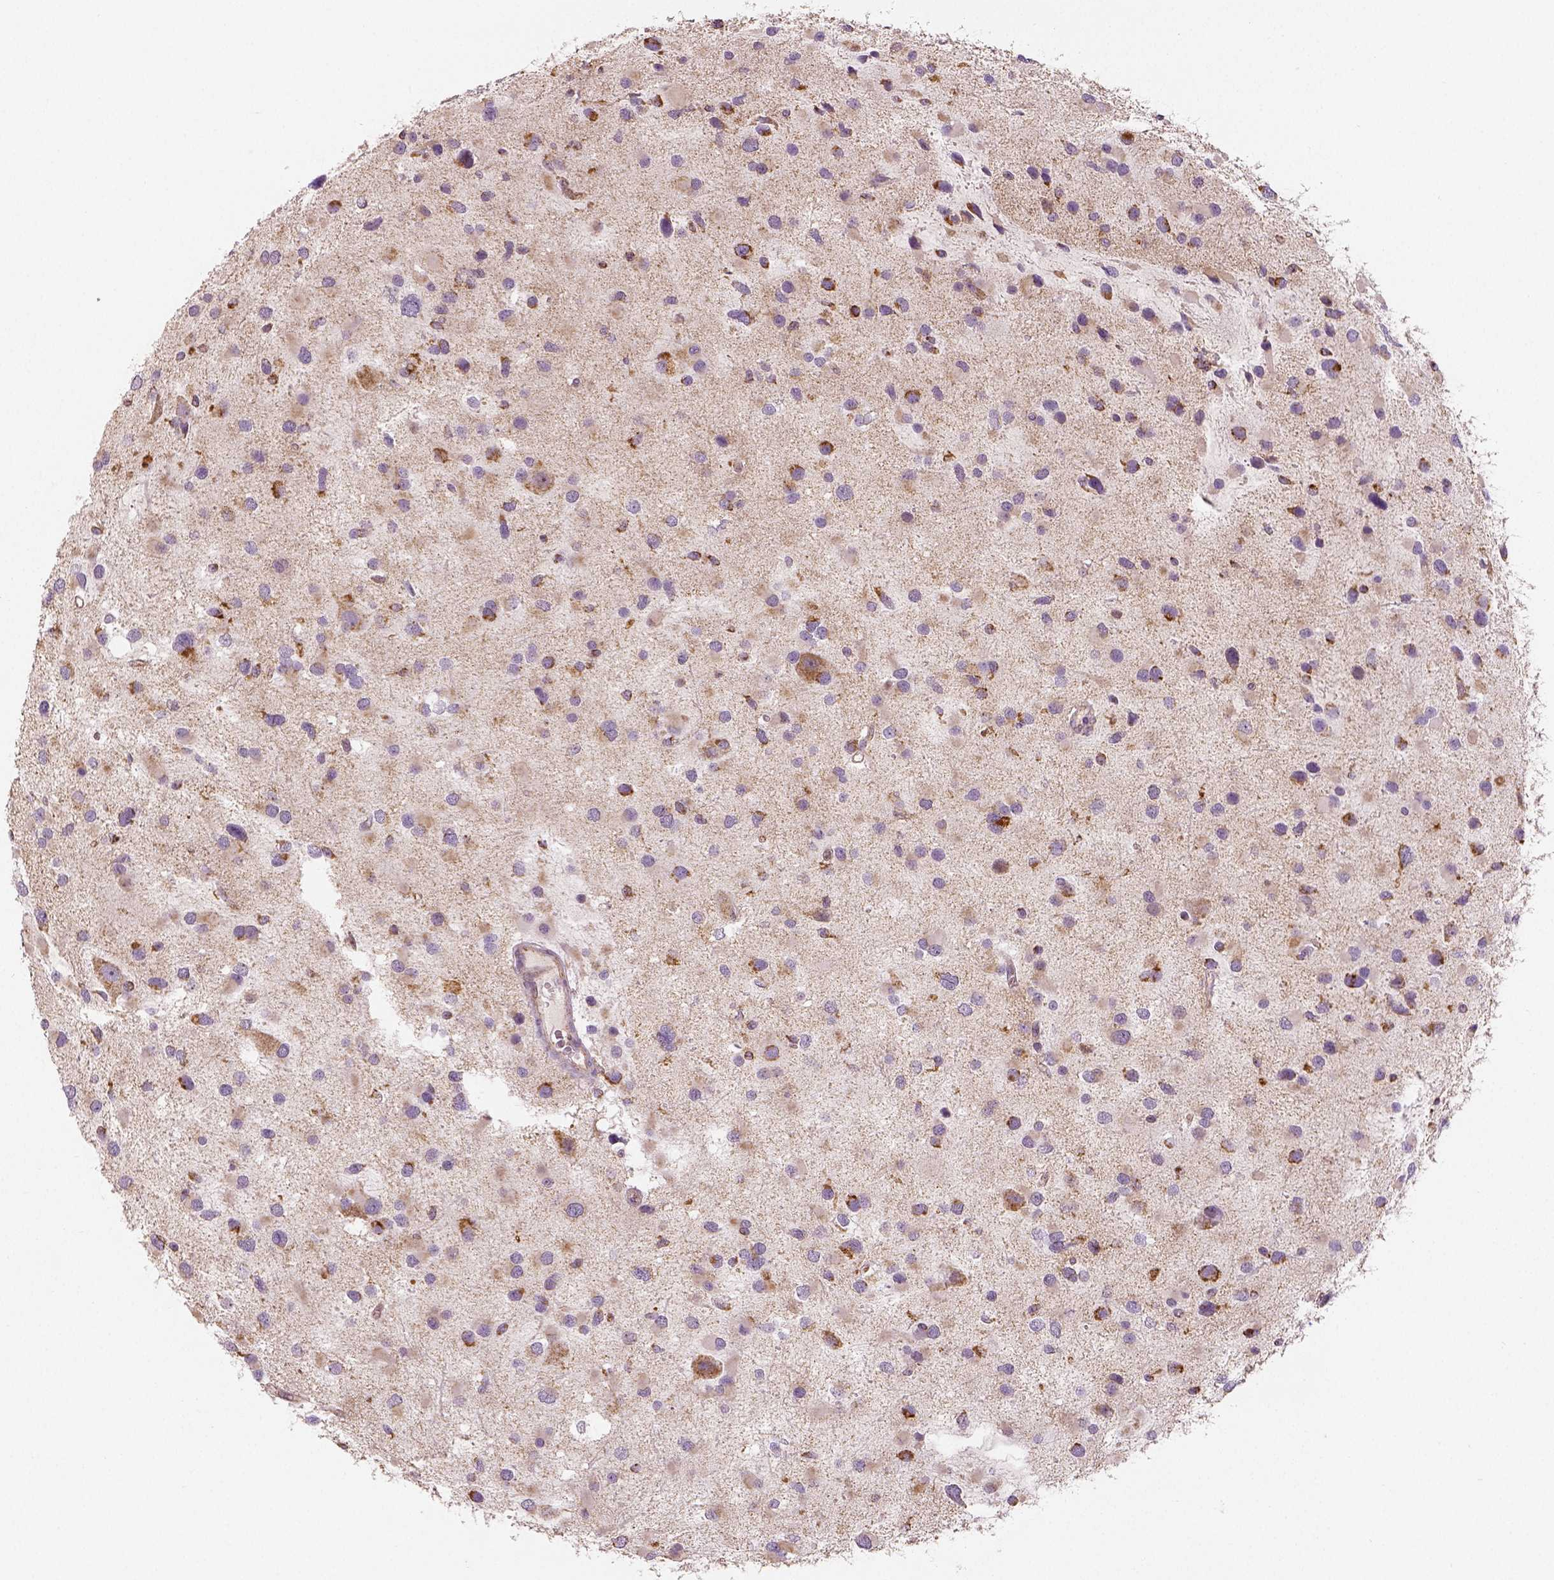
{"staining": {"intensity": "strong", "quantity": "<25%", "location": "cytoplasmic/membranous"}, "tissue": "glioma", "cell_type": "Tumor cells", "image_type": "cancer", "snomed": [{"axis": "morphology", "description": "Glioma, malignant, Low grade"}, {"axis": "topography", "description": "Brain"}], "caption": "Brown immunohistochemical staining in malignant glioma (low-grade) shows strong cytoplasmic/membranous staining in about <25% of tumor cells.", "gene": "PGAM5", "patient": {"sex": "female", "age": 32}}